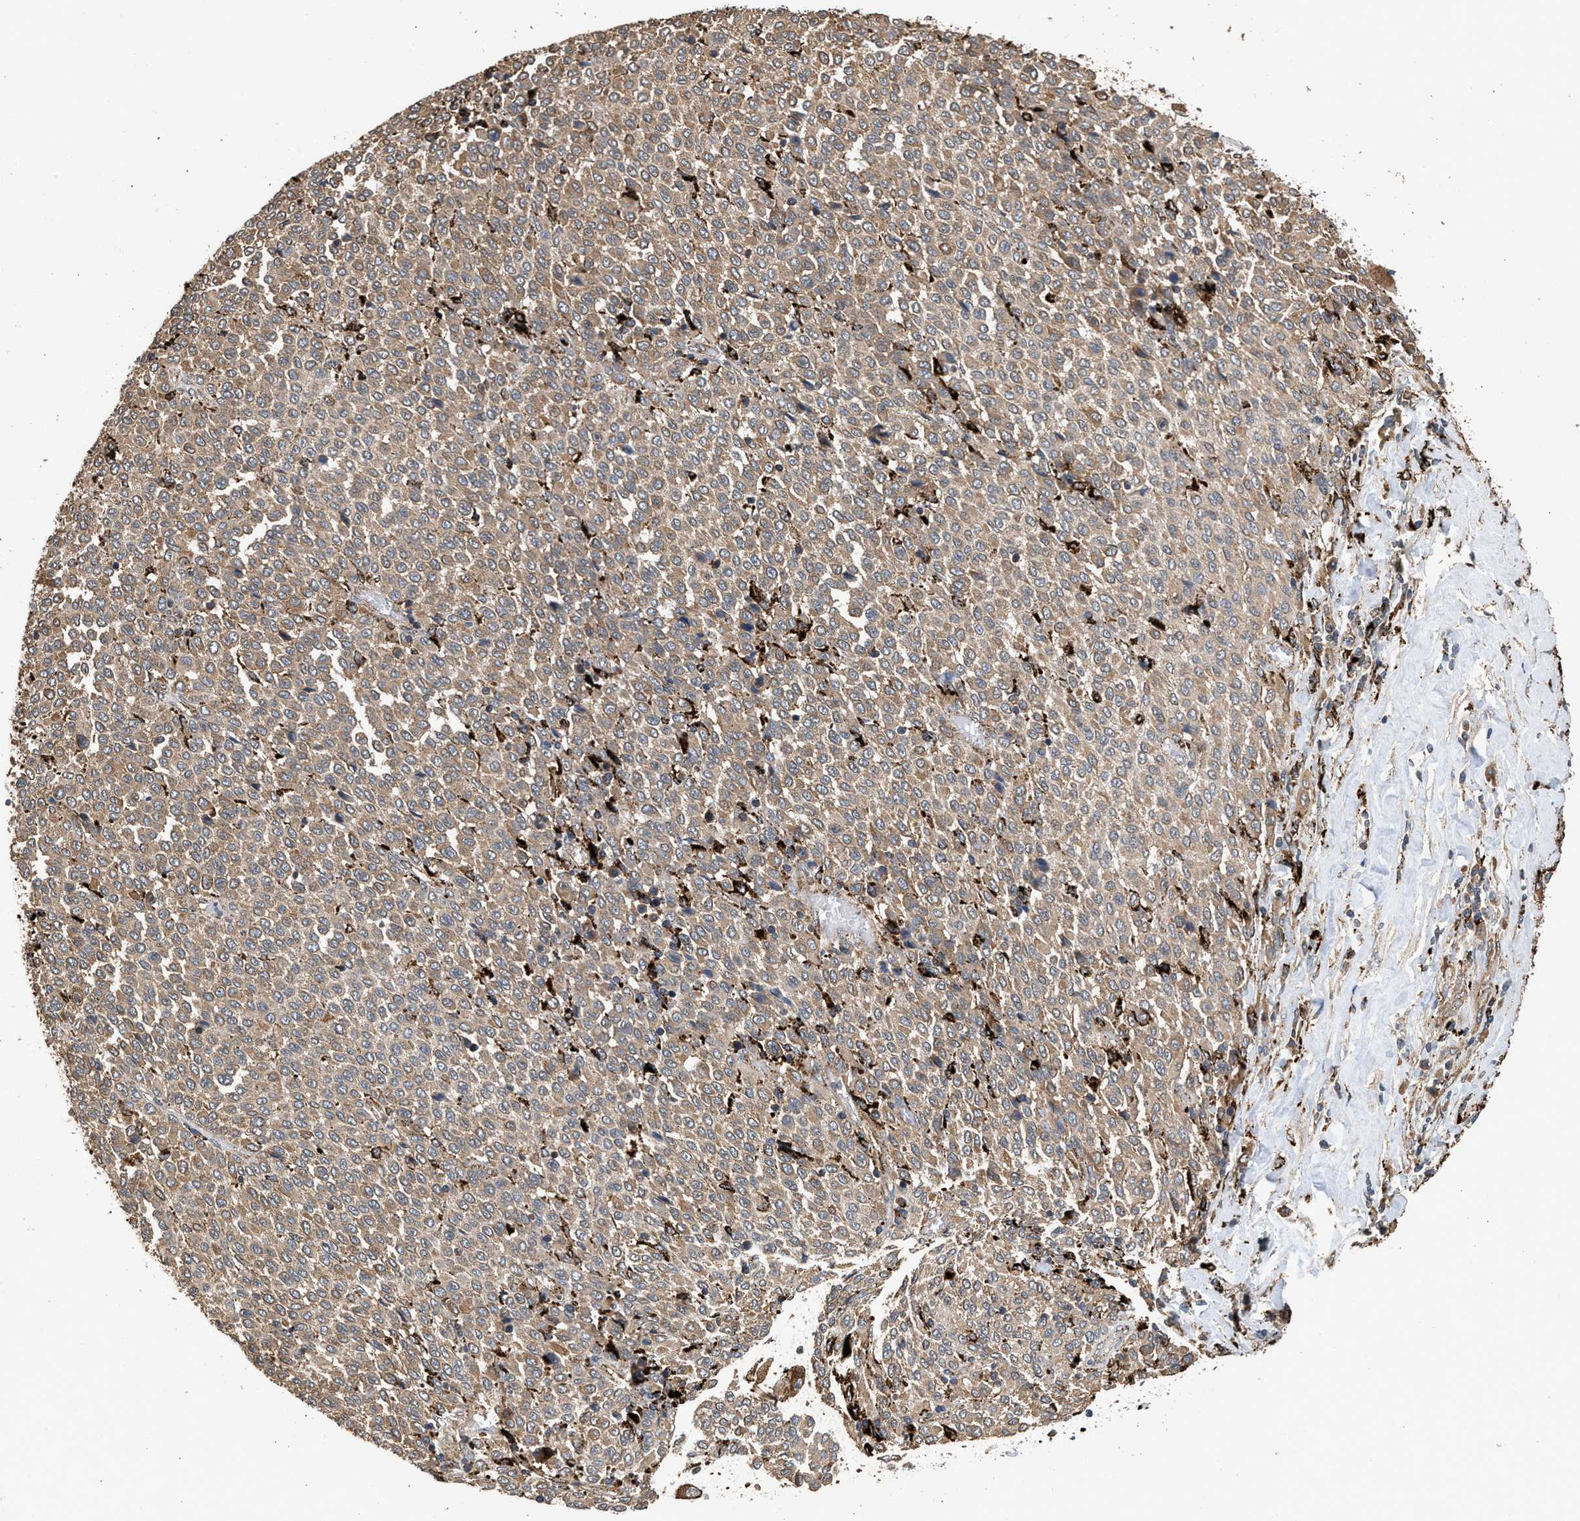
{"staining": {"intensity": "moderate", "quantity": ">75%", "location": "cytoplasmic/membranous"}, "tissue": "melanoma", "cell_type": "Tumor cells", "image_type": "cancer", "snomed": [{"axis": "morphology", "description": "Malignant melanoma, Metastatic site"}, {"axis": "topography", "description": "Pancreas"}], "caption": "Malignant melanoma (metastatic site) stained for a protein (brown) displays moderate cytoplasmic/membranous positive staining in approximately >75% of tumor cells.", "gene": "CTSV", "patient": {"sex": "female", "age": 30}}